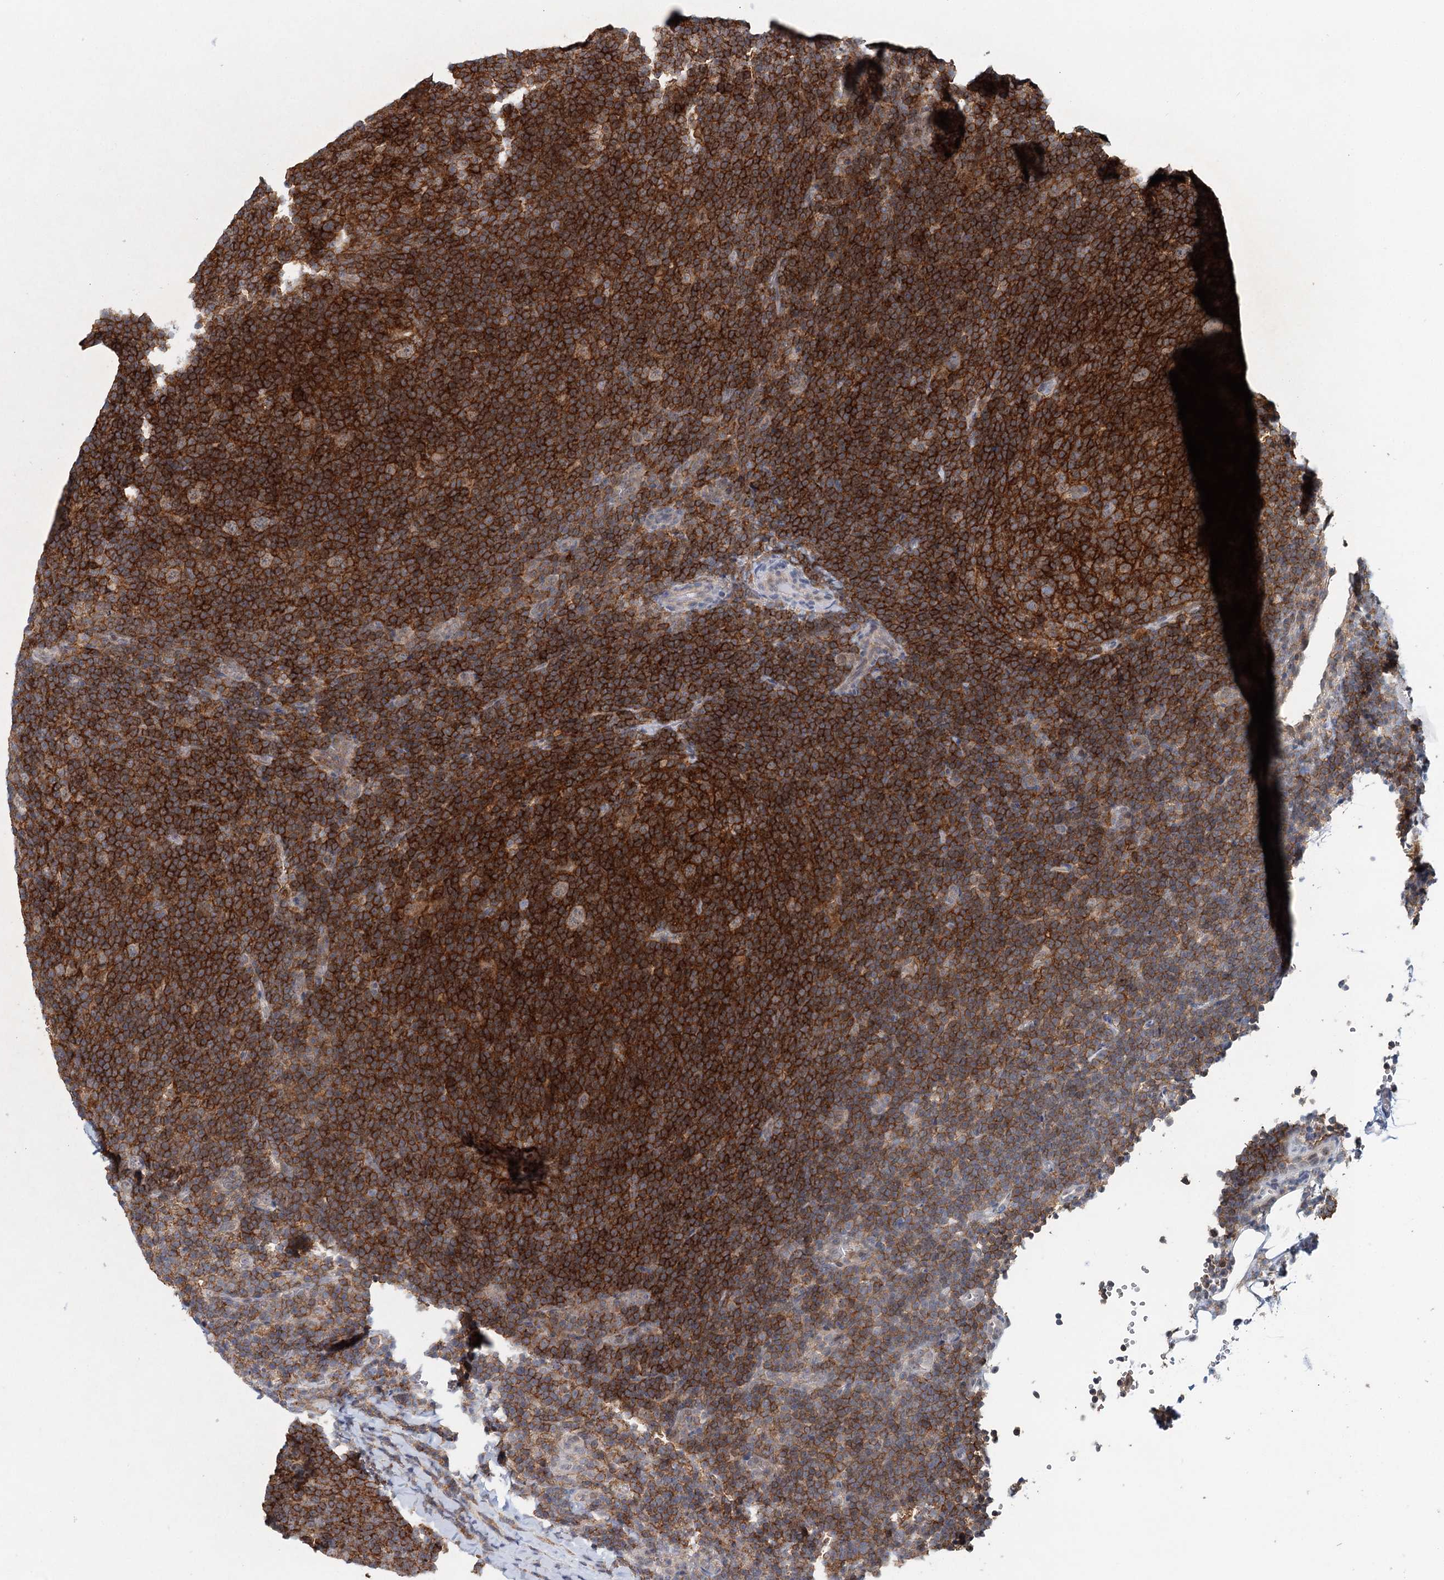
{"staining": {"intensity": "negative", "quantity": "none", "location": "none"}, "tissue": "lymphoma", "cell_type": "Tumor cells", "image_type": "cancer", "snomed": [{"axis": "morphology", "description": "Hodgkin's disease, NOS"}, {"axis": "topography", "description": "Lymph node"}], "caption": "The image exhibits no significant expression in tumor cells of Hodgkin's disease.", "gene": "CDC42SE2", "patient": {"sex": "female", "age": 57}}